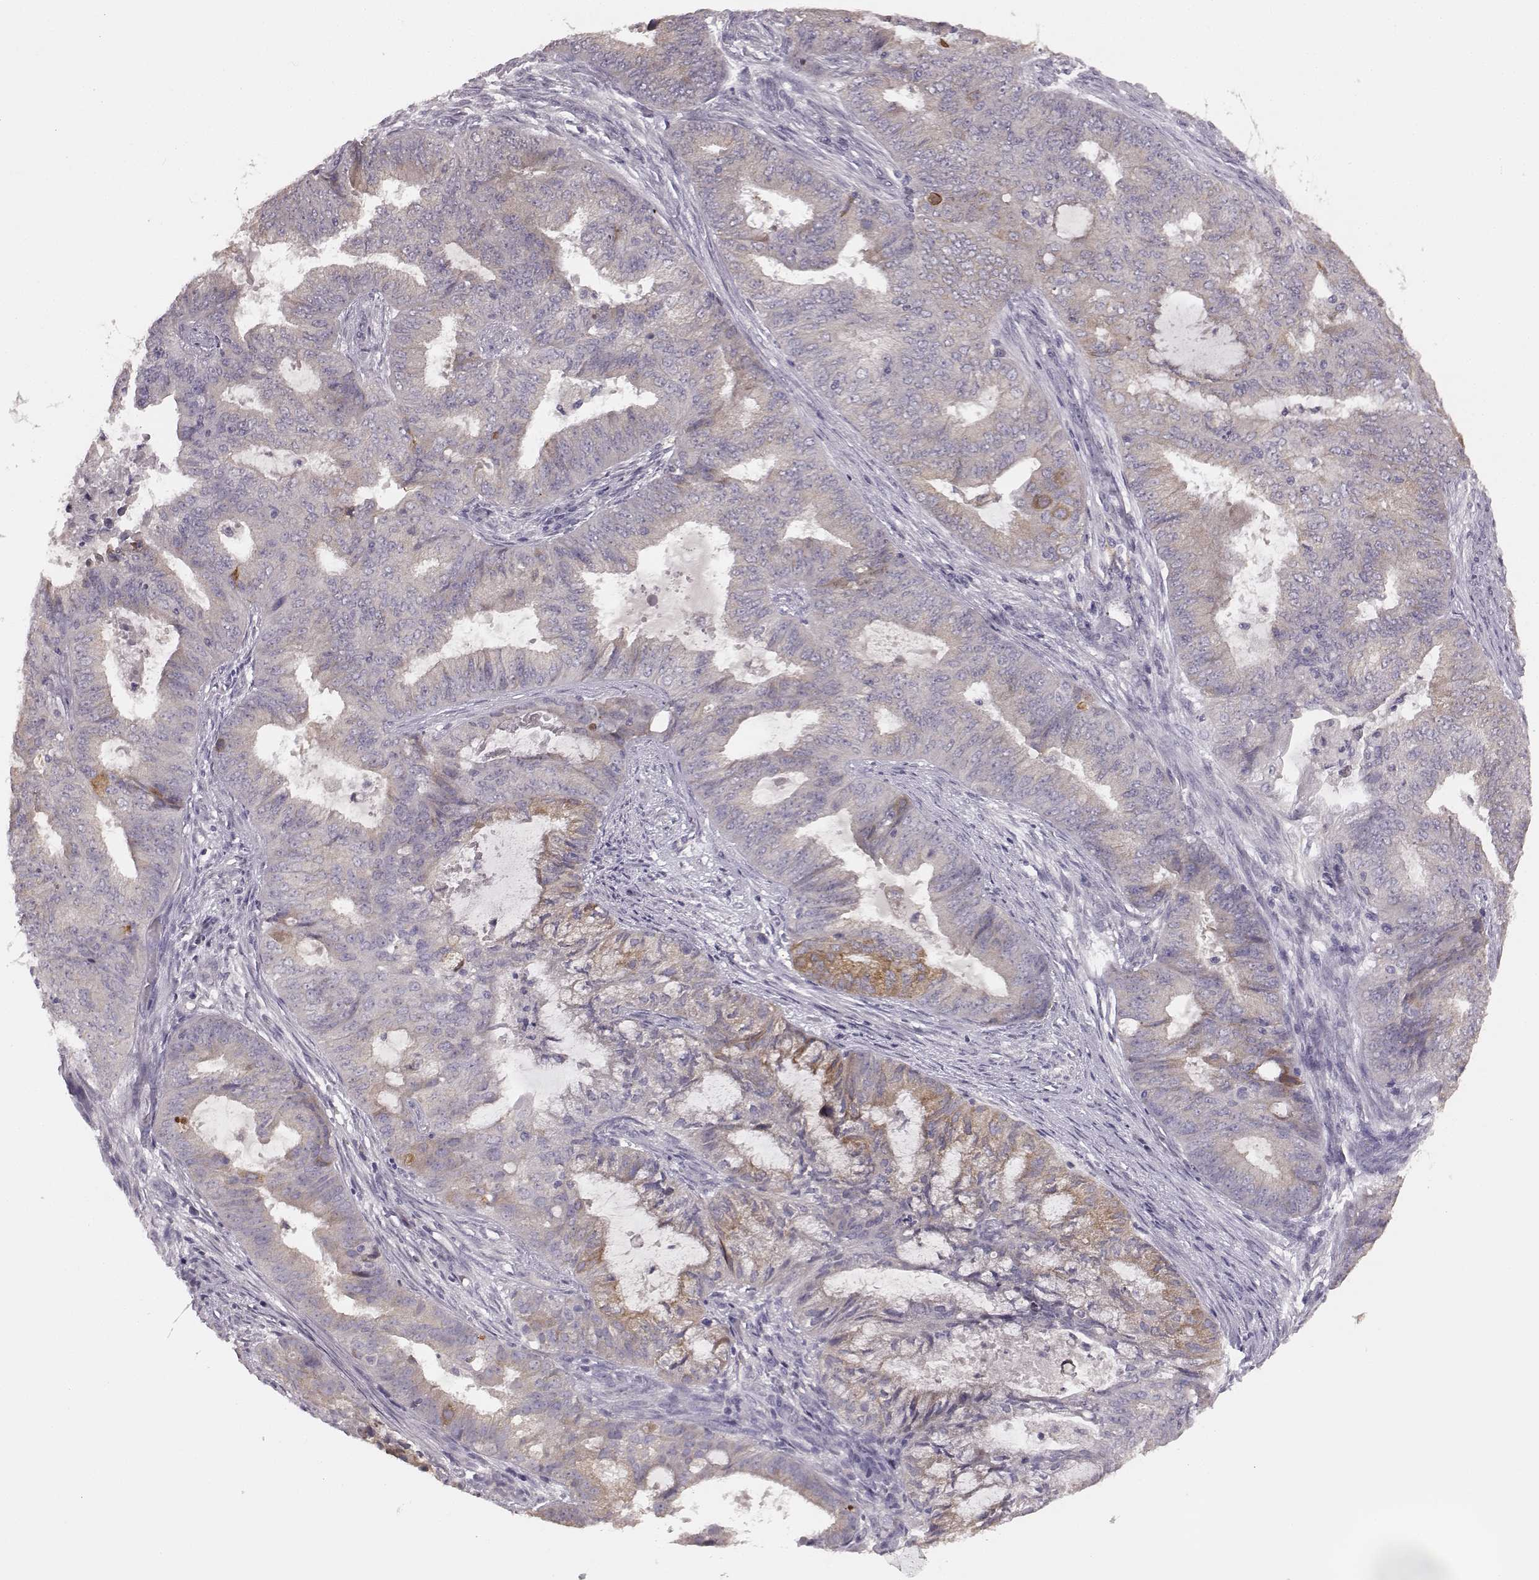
{"staining": {"intensity": "weak", "quantity": ">75%", "location": "cytoplasmic/membranous"}, "tissue": "endometrial cancer", "cell_type": "Tumor cells", "image_type": "cancer", "snomed": [{"axis": "morphology", "description": "Adenocarcinoma, NOS"}, {"axis": "topography", "description": "Endometrium"}], "caption": "An immunohistochemistry histopathology image of tumor tissue is shown. Protein staining in brown highlights weak cytoplasmic/membranous positivity in endometrial cancer (adenocarcinoma) within tumor cells.", "gene": "GHR", "patient": {"sex": "female", "age": 62}}